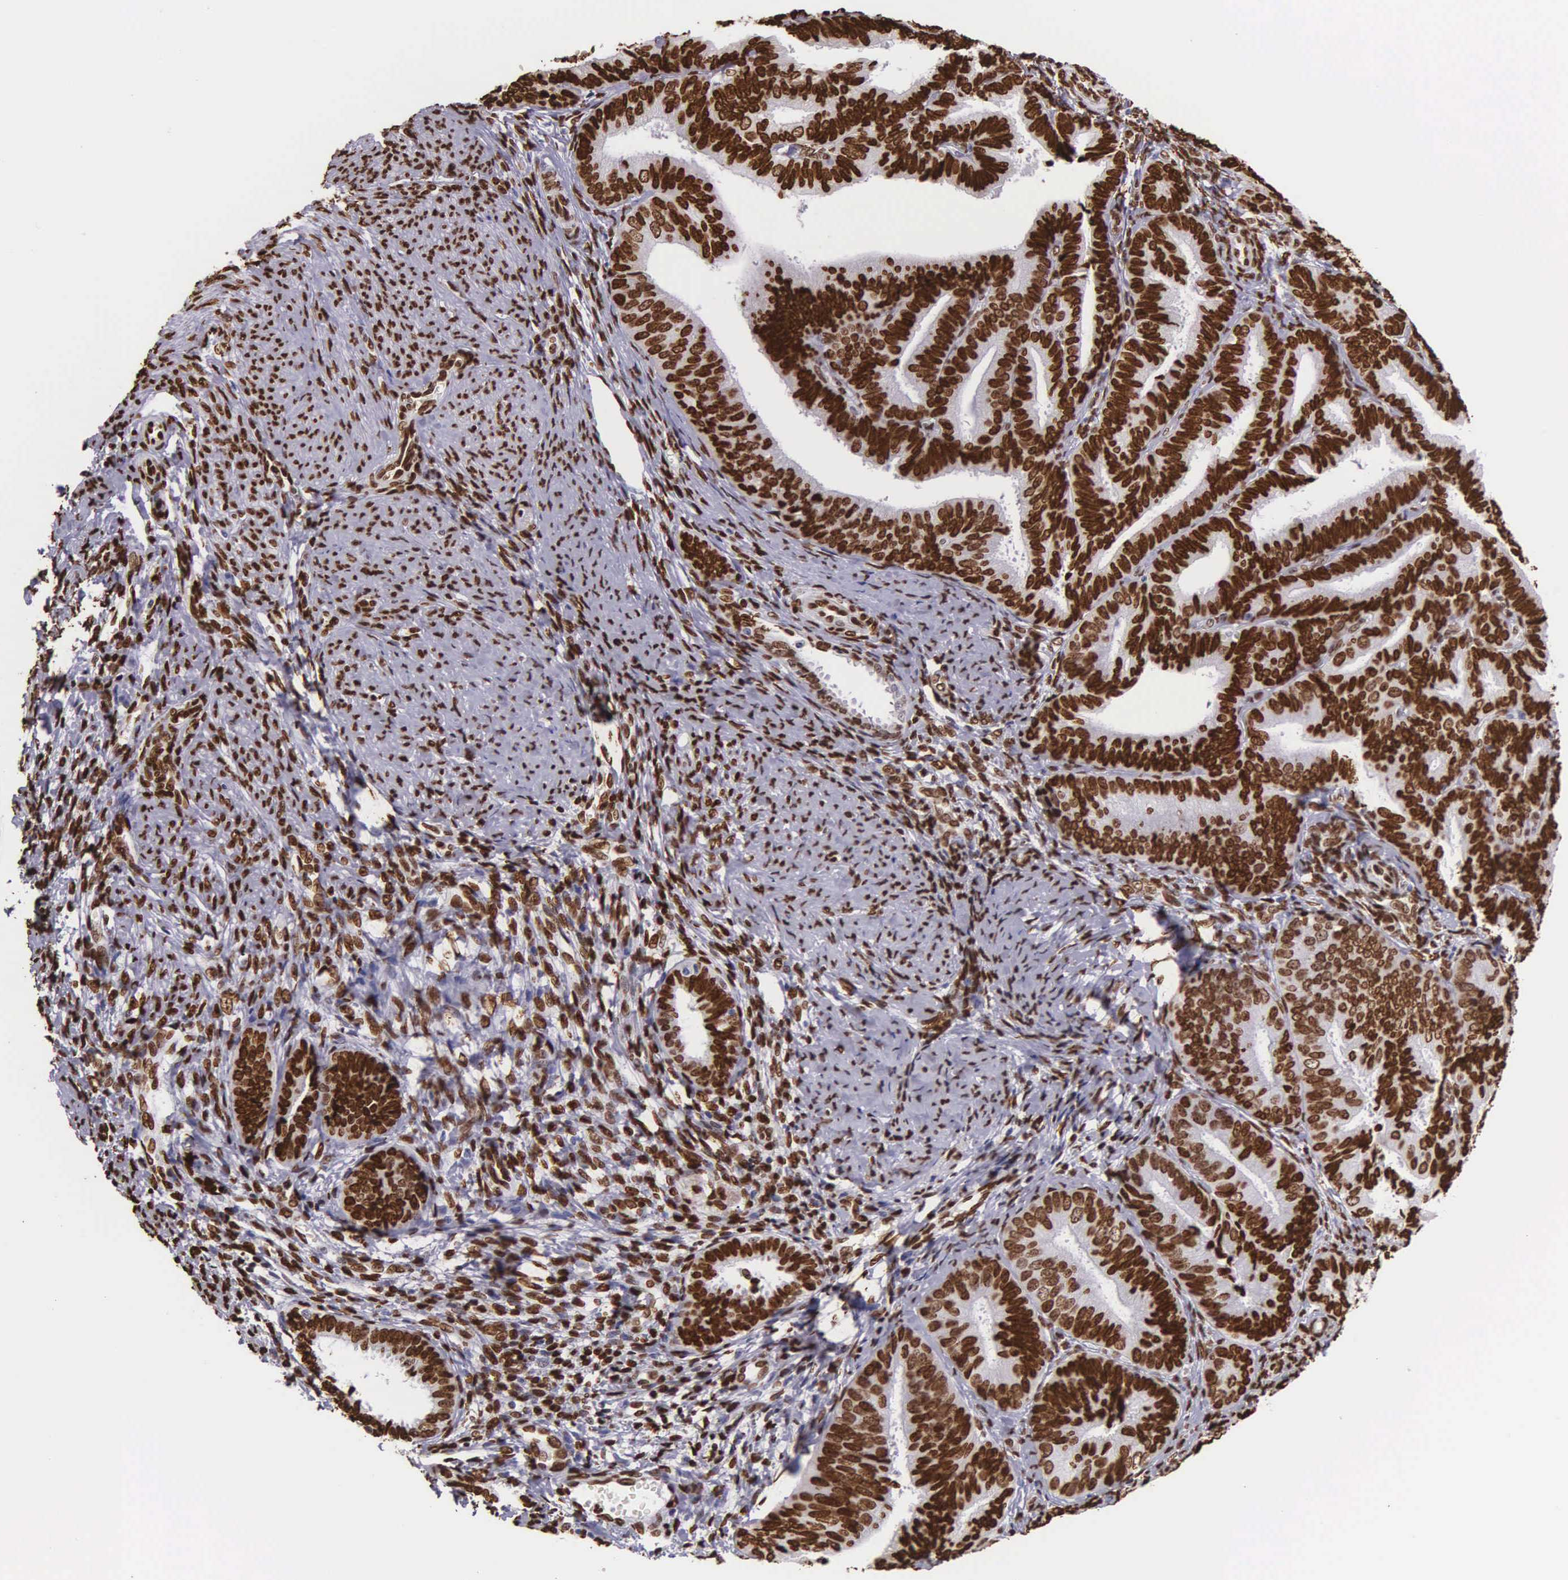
{"staining": {"intensity": "strong", "quantity": ">75%", "location": "nuclear"}, "tissue": "endometrial cancer", "cell_type": "Tumor cells", "image_type": "cancer", "snomed": [{"axis": "morphology", "description": "Adenocarcinoma, NOS"}, {"axis": "topography", "description": "Endometrium"}], "caption": "Endometrial cancer stained with a brown dye demonstrates strong nuclear positive staining in about >75% of tumor cells.", "gene": "H1-0", "patient": {"sex": "female", "age": 63}}